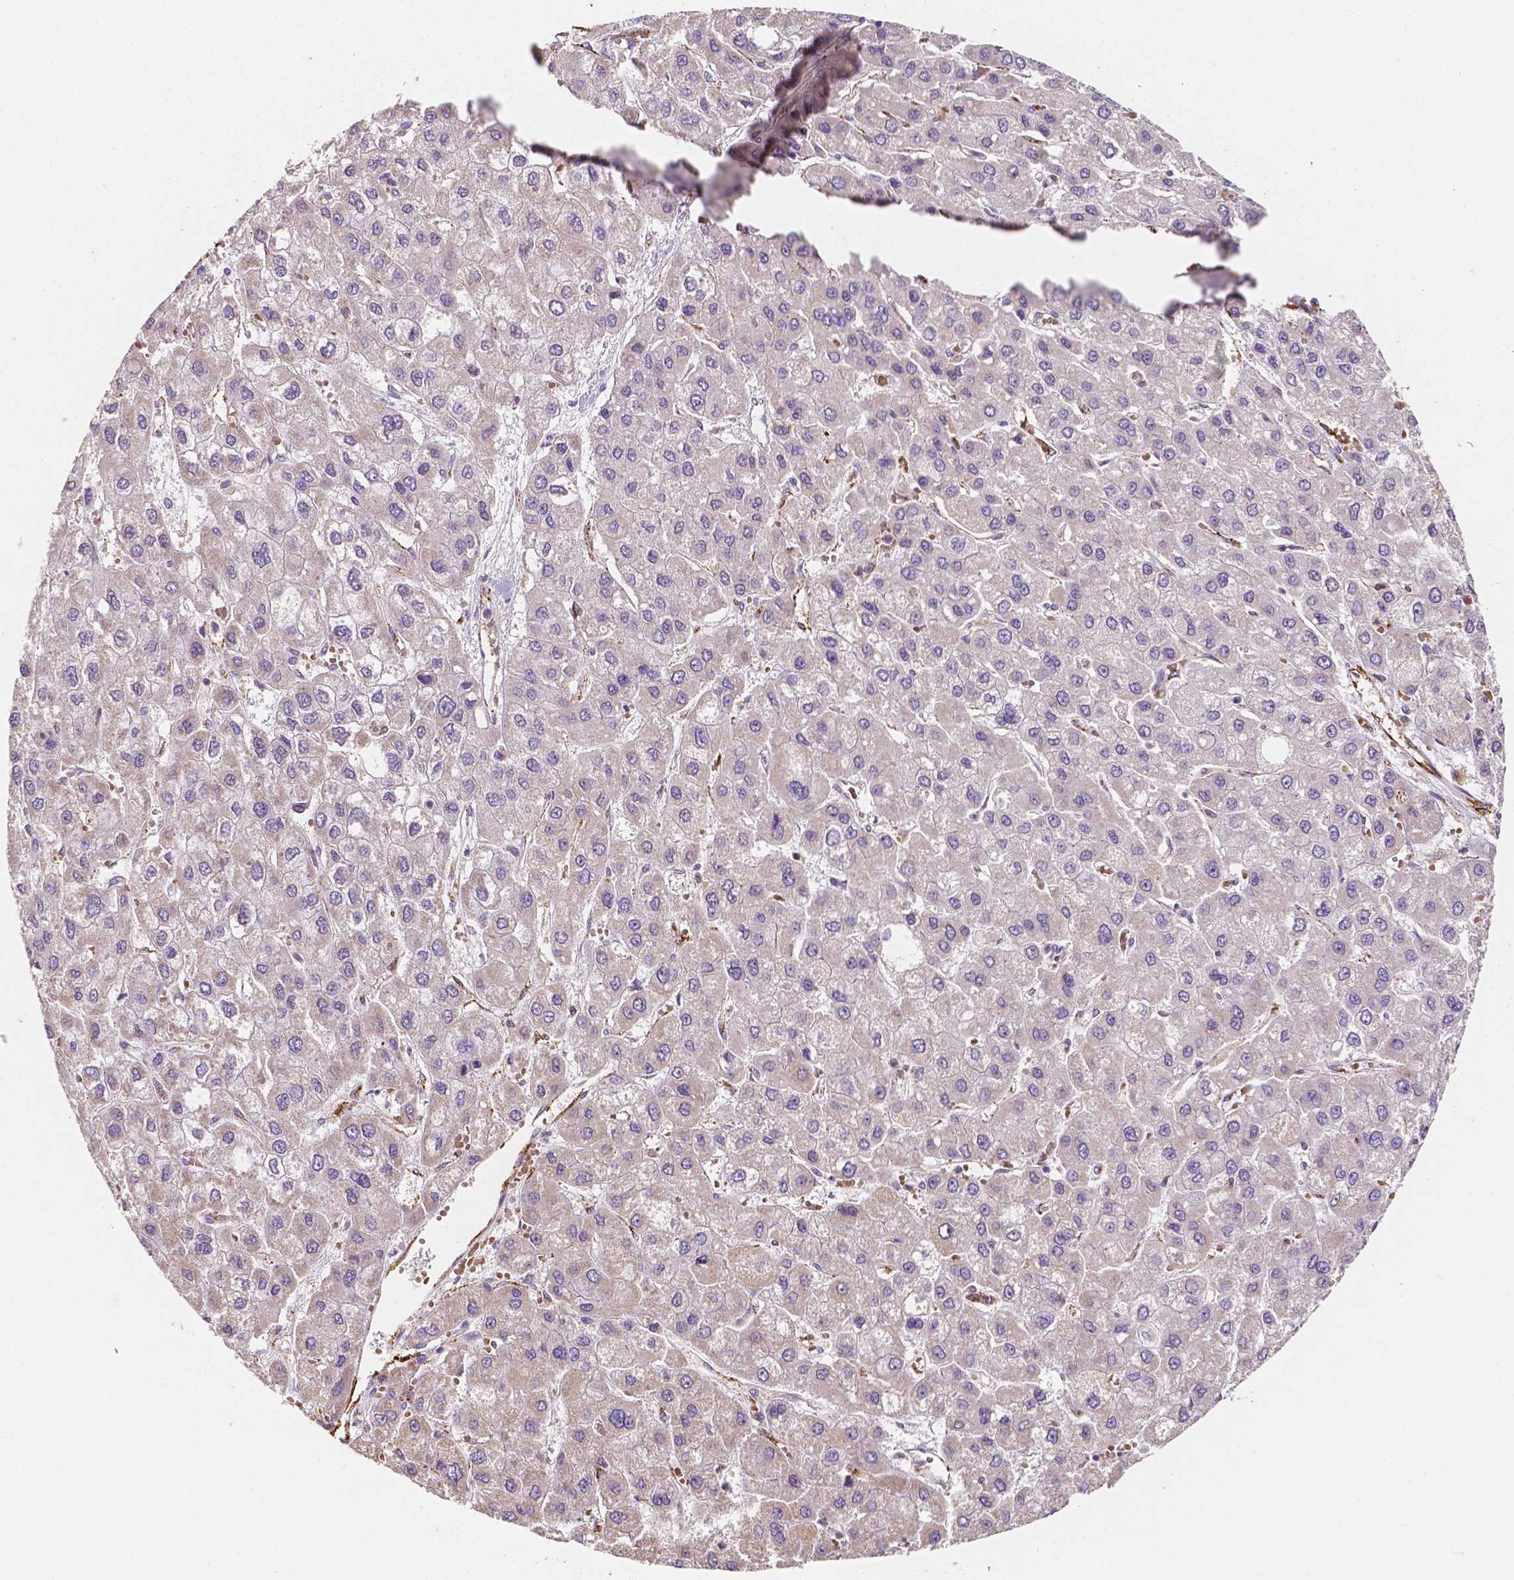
{"staining": {"intensity": "negative", "quantity": "none", "location": "none"}, "tissue": "liver cancer", "cell_type": "Tumor cells", "image_type": "cancer", "snomed": [{"axis": "morphology", "description": "Carcinoma, Hepatocellular, NOS"}, {"axis": "topography", "description": "Liver"}], "caption": "Liver hepatocellular carcinoma was stained to show a protein in brown. There is no significant expression in tumor cells.", "gene": "SLC22A4", "patient": {"sex": "female", "age": 41}}